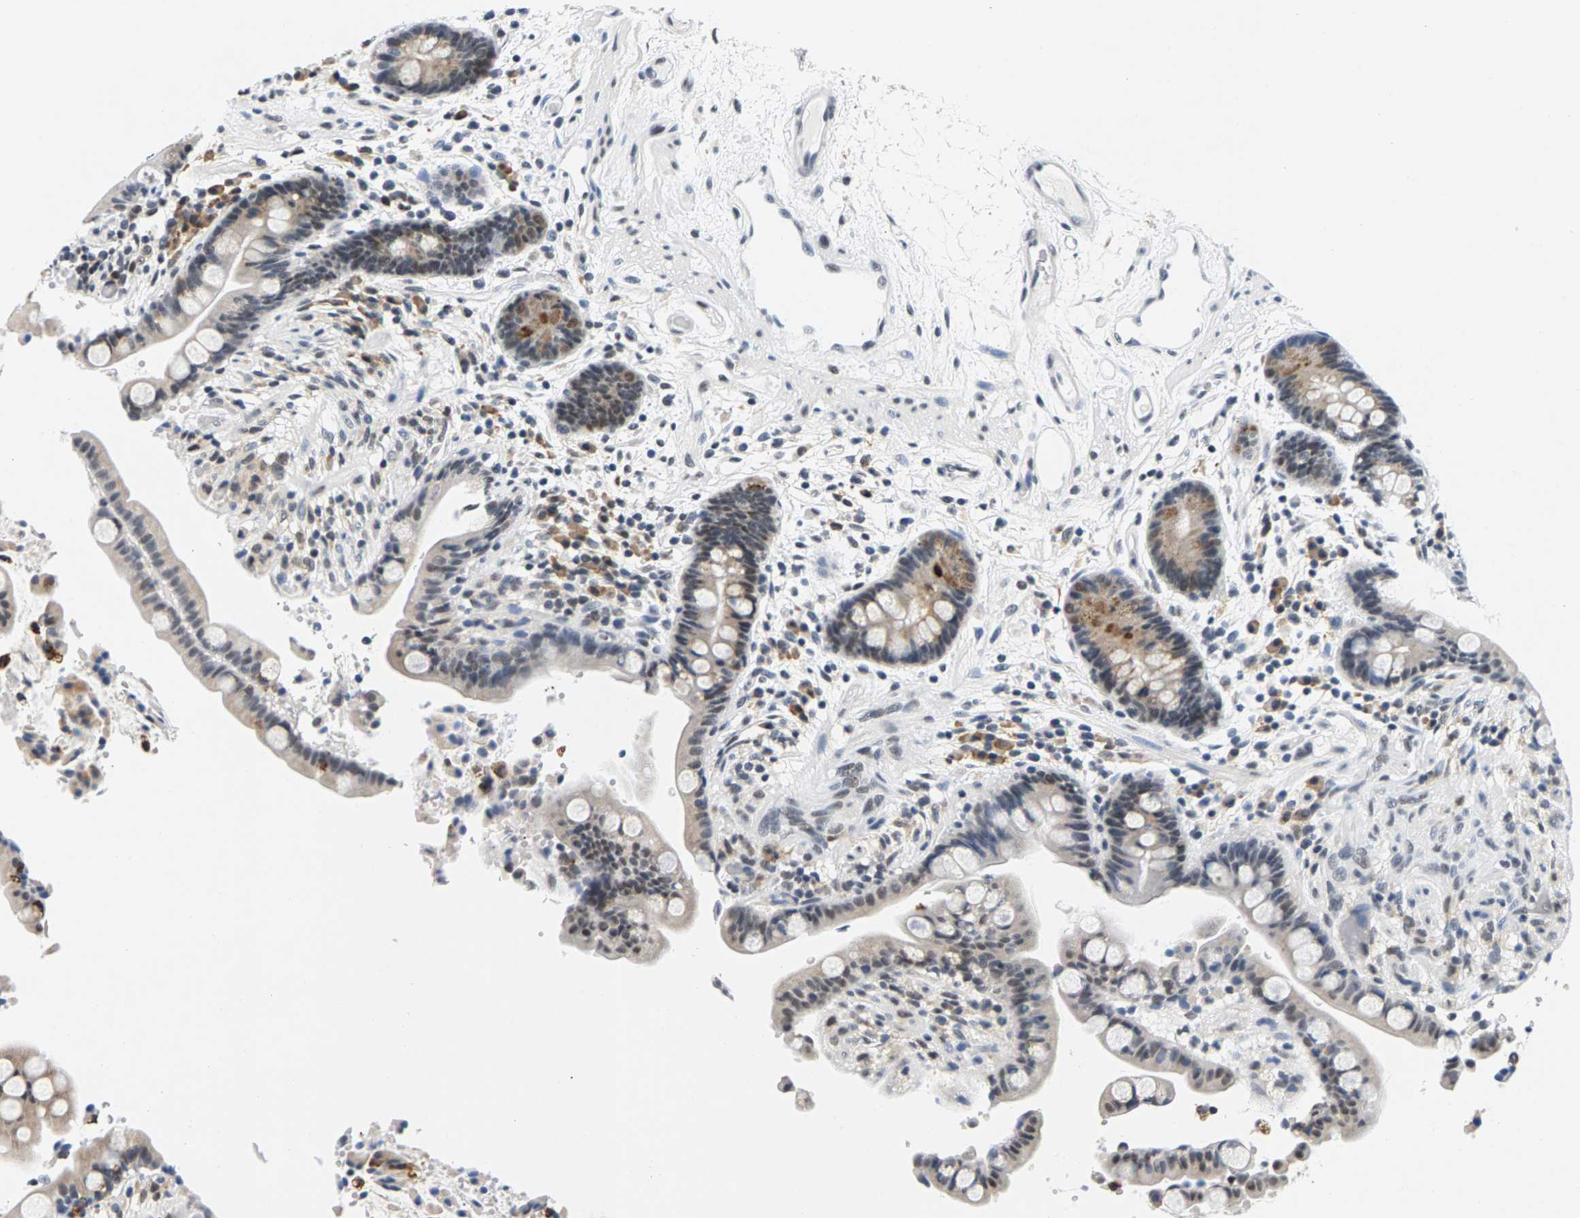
{"staining": {"intensity": "negative", "quantity": "none", "location": "none"}, "tissue": "colon", "cell_type": "Endothelial cells", "image_type": "normal", "snomed": [{"axis": "morphology", "description": "Normal tissue, NOS"}, {"axis": "topography", "description": "Colon"}], "caption": "Colon stained for a protein using immunohistochemistry demonstrates no staining endothelial cells.", "gene": "ATF2", "patient": {"sex": "male", "age": 73}}